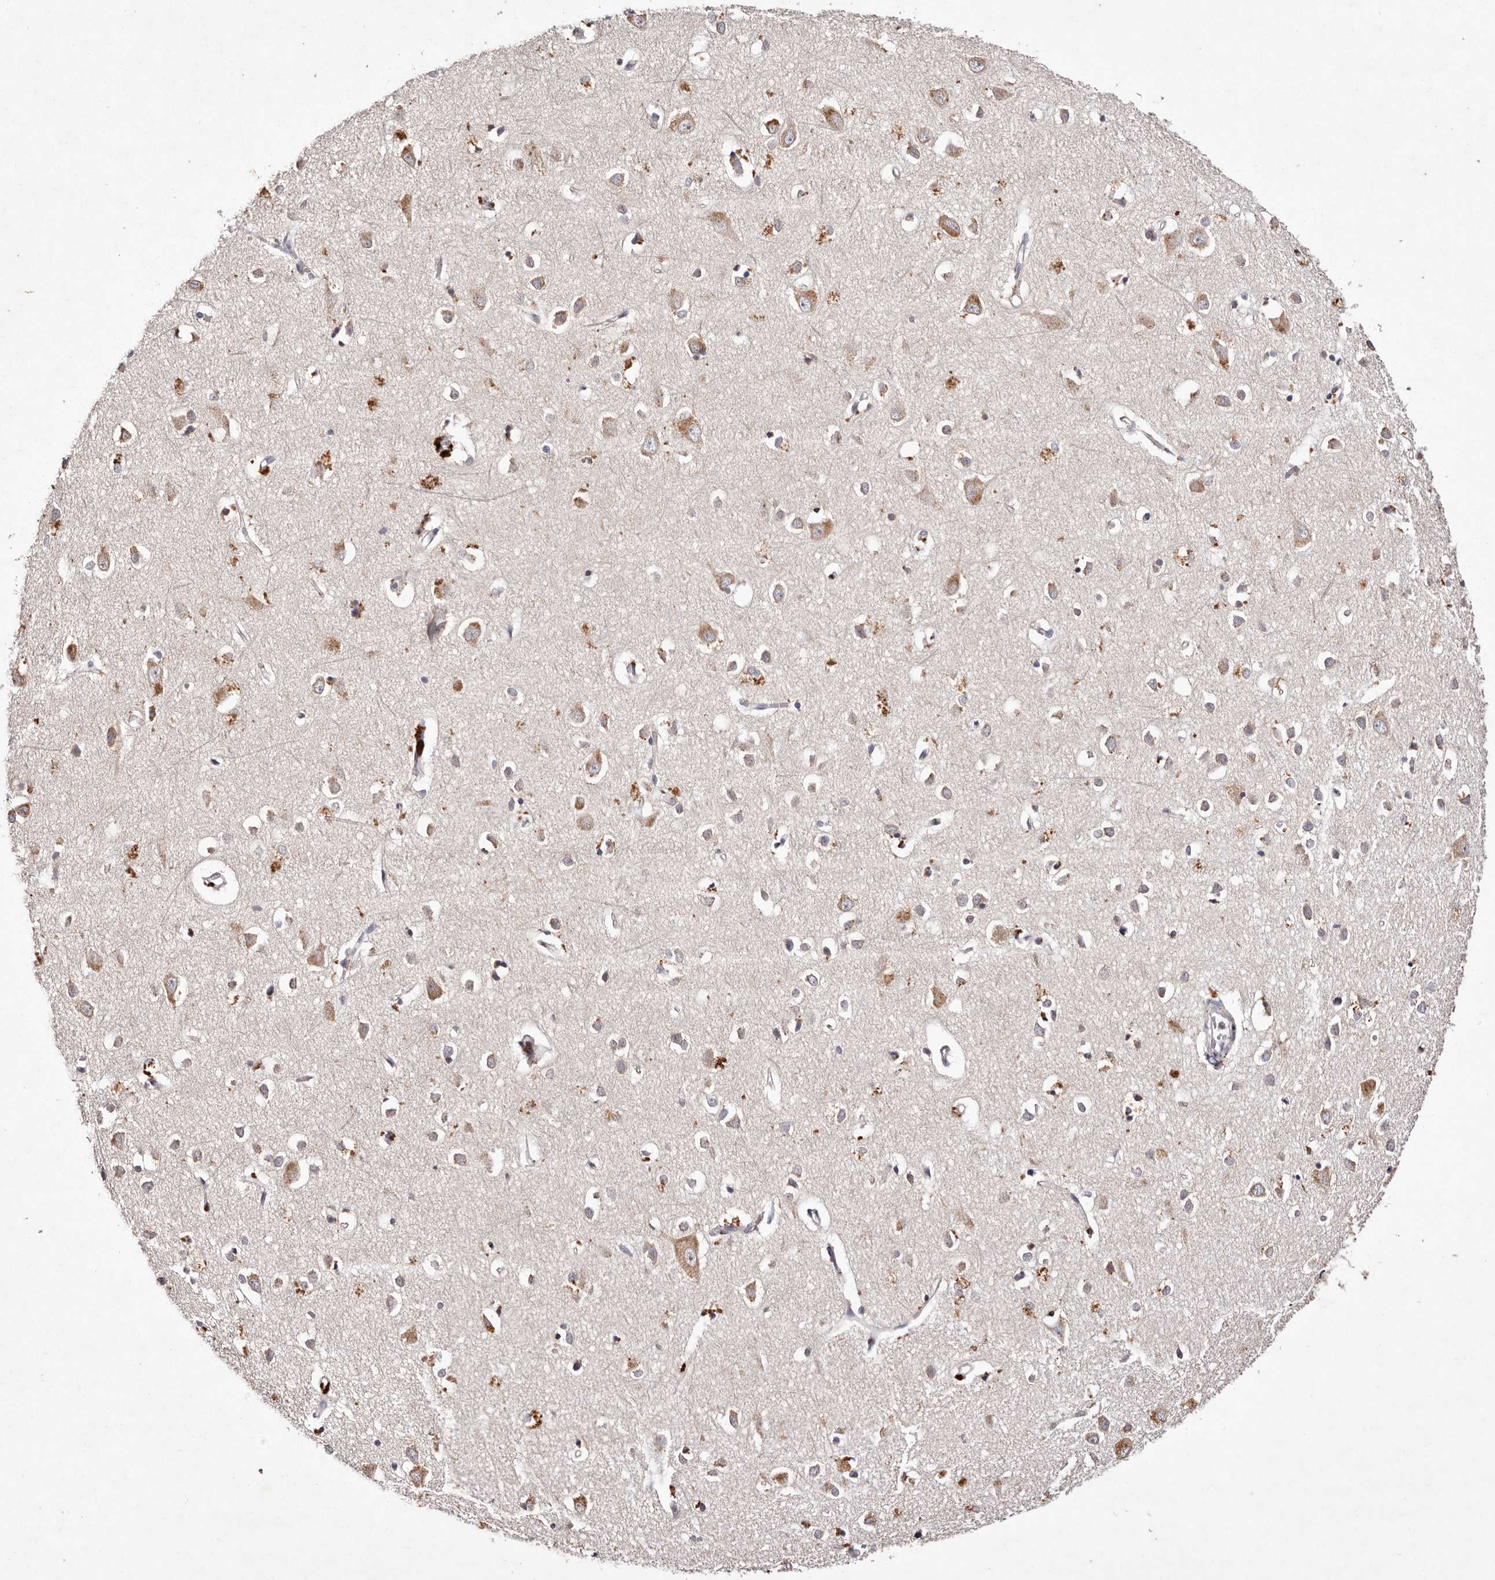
{"staining": {"intensity": "weak", "quantity": "25%-75%", "location": "cytoplasmic/membranous"}, "tissue": "cerebral cortex", "cell_type": "Endothelial cells", "image_type": "normal", "snomed": [{"axis": "morphology", "description": "Normal tissue, NOS"}, {"axis": "topography", "description": "Cerebral cortex"}], "caption": "Weak cytoplasmic/membranous protein staining is identified in about 25%-75% of endothelial cells in cerebral cortex.", "gene": "TSC2", "patient": {"sex": "female", "age": 64}}